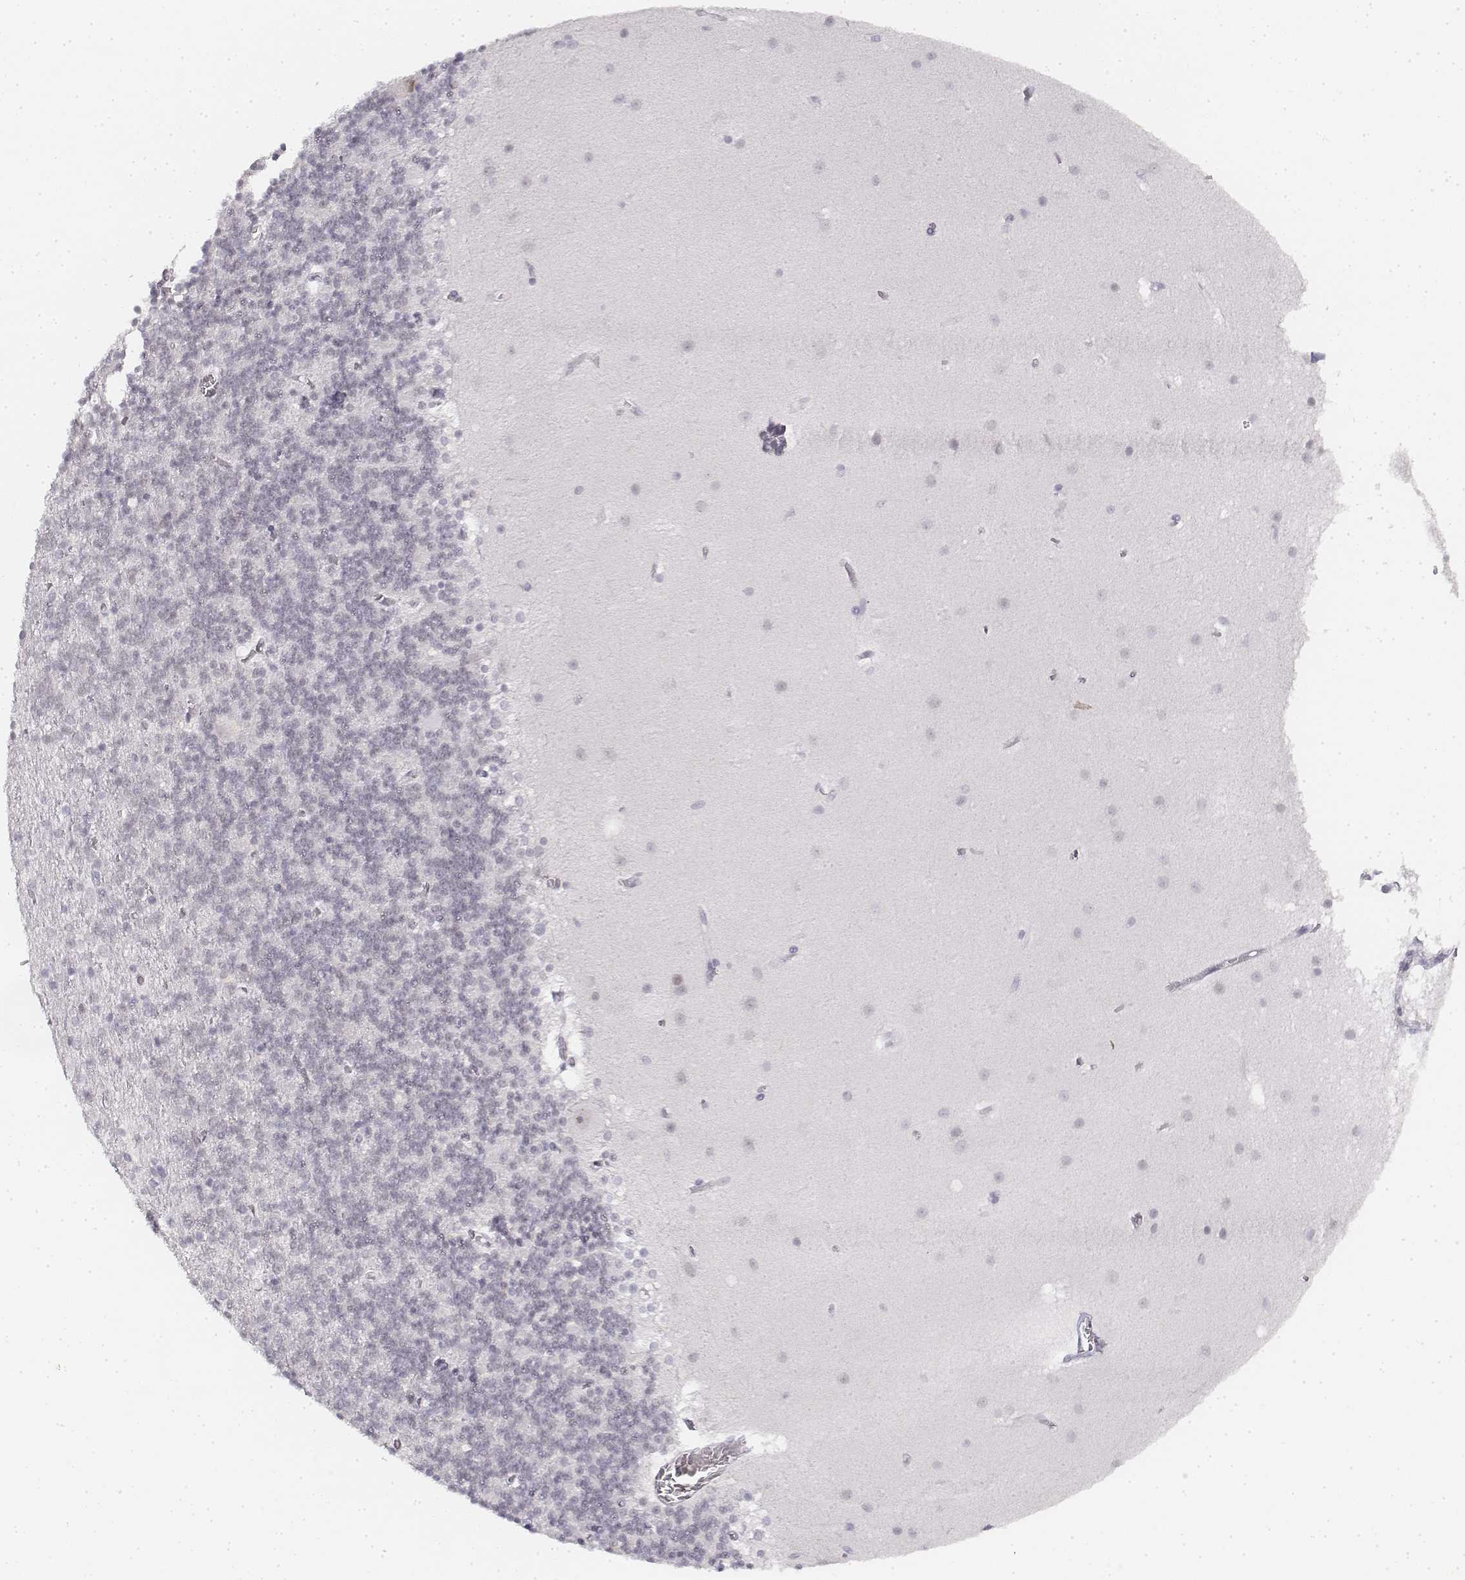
{"staining": {"intensity": "negative", "quantity": "none", "location": "none"}, "tissue": "cerebellum", "cell_type": "Cells in granular layer", "image_type": "normal", "snomed": [{"axis": "morphology", "description": "Normal tissue, NOS"}, {"axis": "topography", "description": "Cerebellum"}], "caption": "Micrograph shows no significant protein expression in cells in granular layer of unremarkable cerebellum. (DAB (3,3'-diaminobenzidine) immunohistochemistry, high magnification).", "gene": "KRTAP2", "patient": {"sex": "male", "age": 70}}